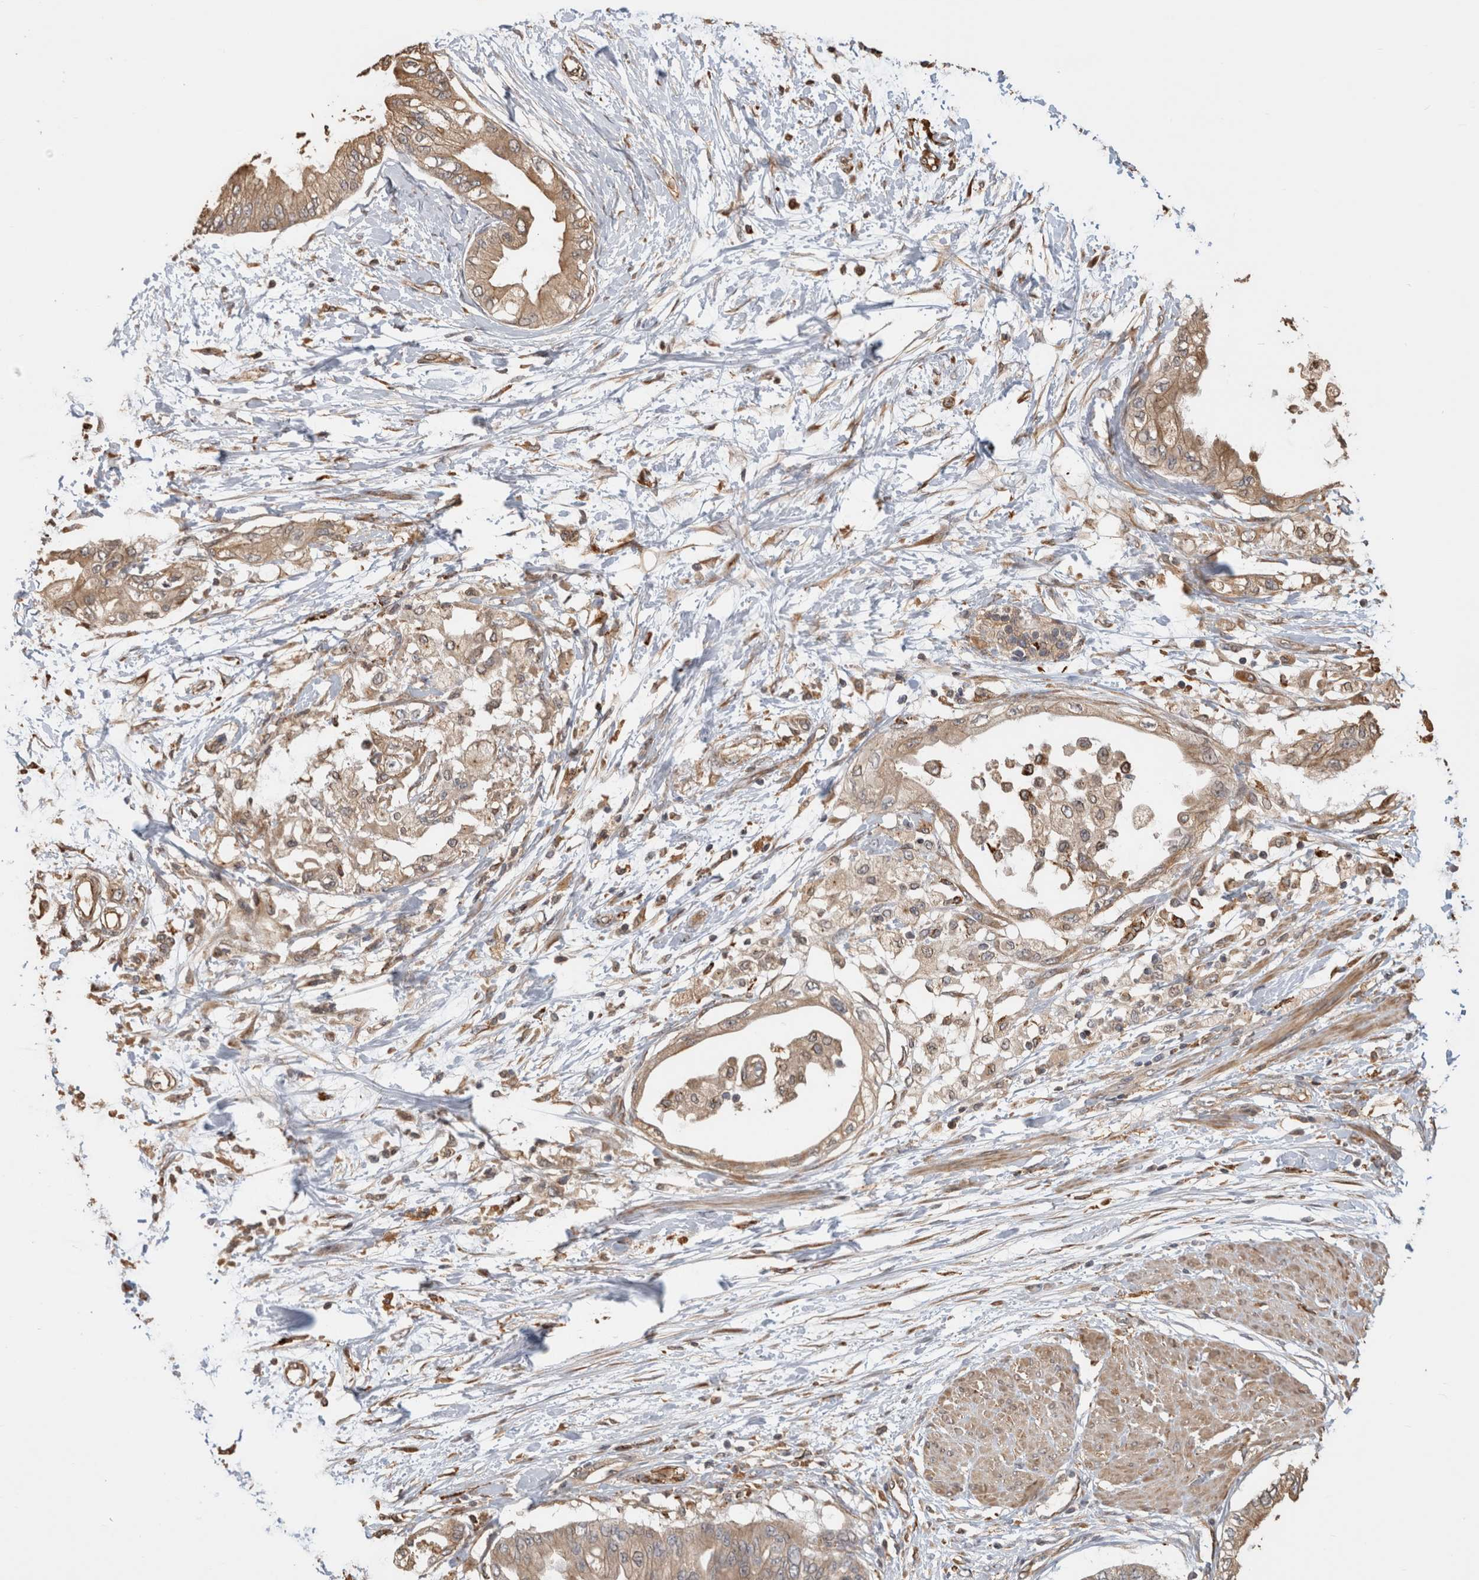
{"staining": {"intensity": "weak", "quantity": ">75%", "location": "cytoplasmic/membranous"}, "tissue": "pancreatic cancer", "cell_type": "Tumor cells", "image_type": "cancer", "snomed": [{"axis": "morphology", "description": "Normal tissue, NOS"}, {"axis": "morphology", "description": "Adenocarcinoma, NOS"}, {"axis": "topography", "description": "Pancreas"}, {"axis": "topography", "description": "Duodenum"}], "caption": "The image displays immunohistochemical staining of pancreatic adenocarcinoma. There is weak cytoplasmic/membranous positivity is present in about >75% of tumor cells.", "gene": "CLIP1", "patient": {"sex": "female", "age": 60}}